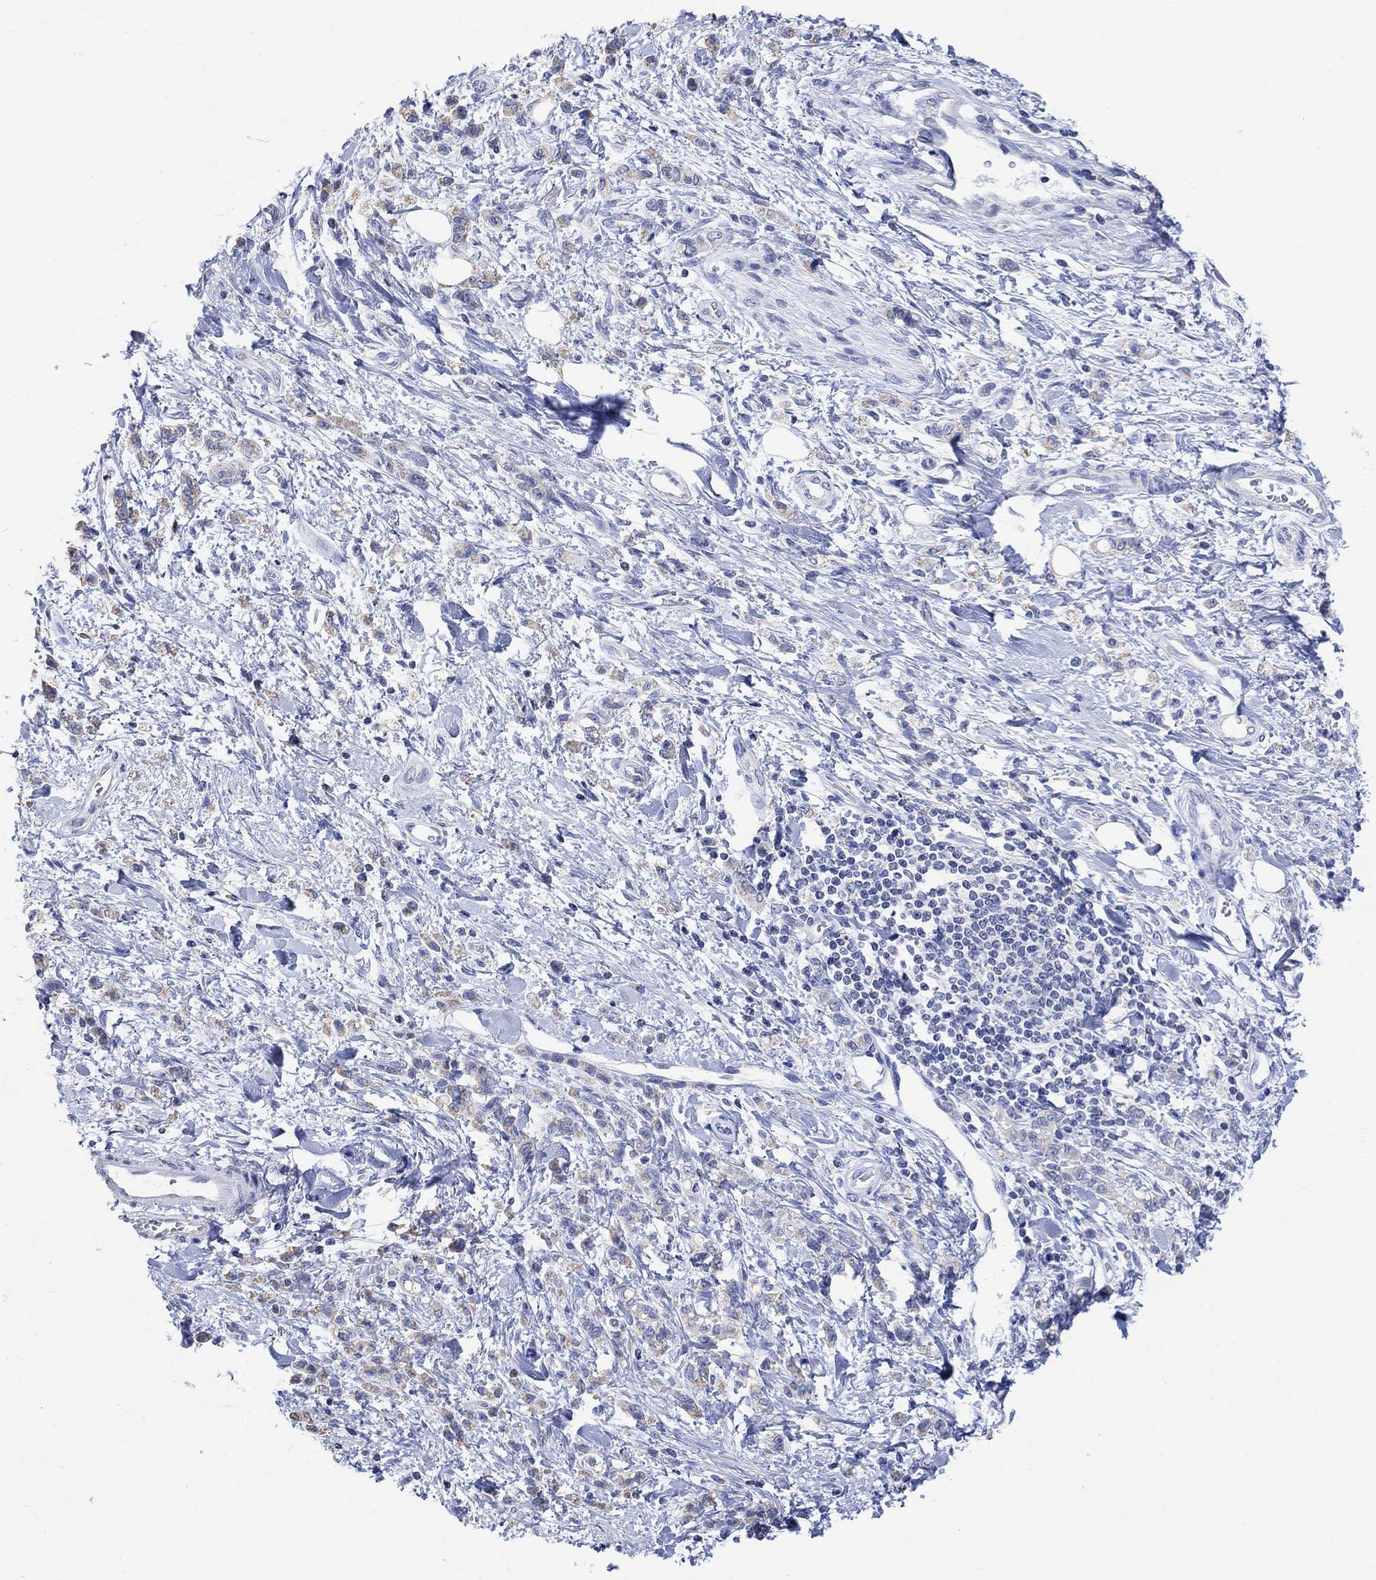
{"staining": {"intensity": "negative", "quantity": "none", "location": "none"}, "tissue": "stomach cancer", "cell_type": "Tumor cells", "image_type": "cancer", "snomed": [{"axis": "morphology", "description": "Adenocarcinoma, NOS"}, {"axis": "topography", "description": "Stomach"}], "caption": "DAB (3,3'-diaminobenzidine) immunohistochemical staining of human stomach adenocarcinoma displays no significant staining in tumor cells.", "gene": "SYT12", "patient": {"sex": "male", "age": 77}}